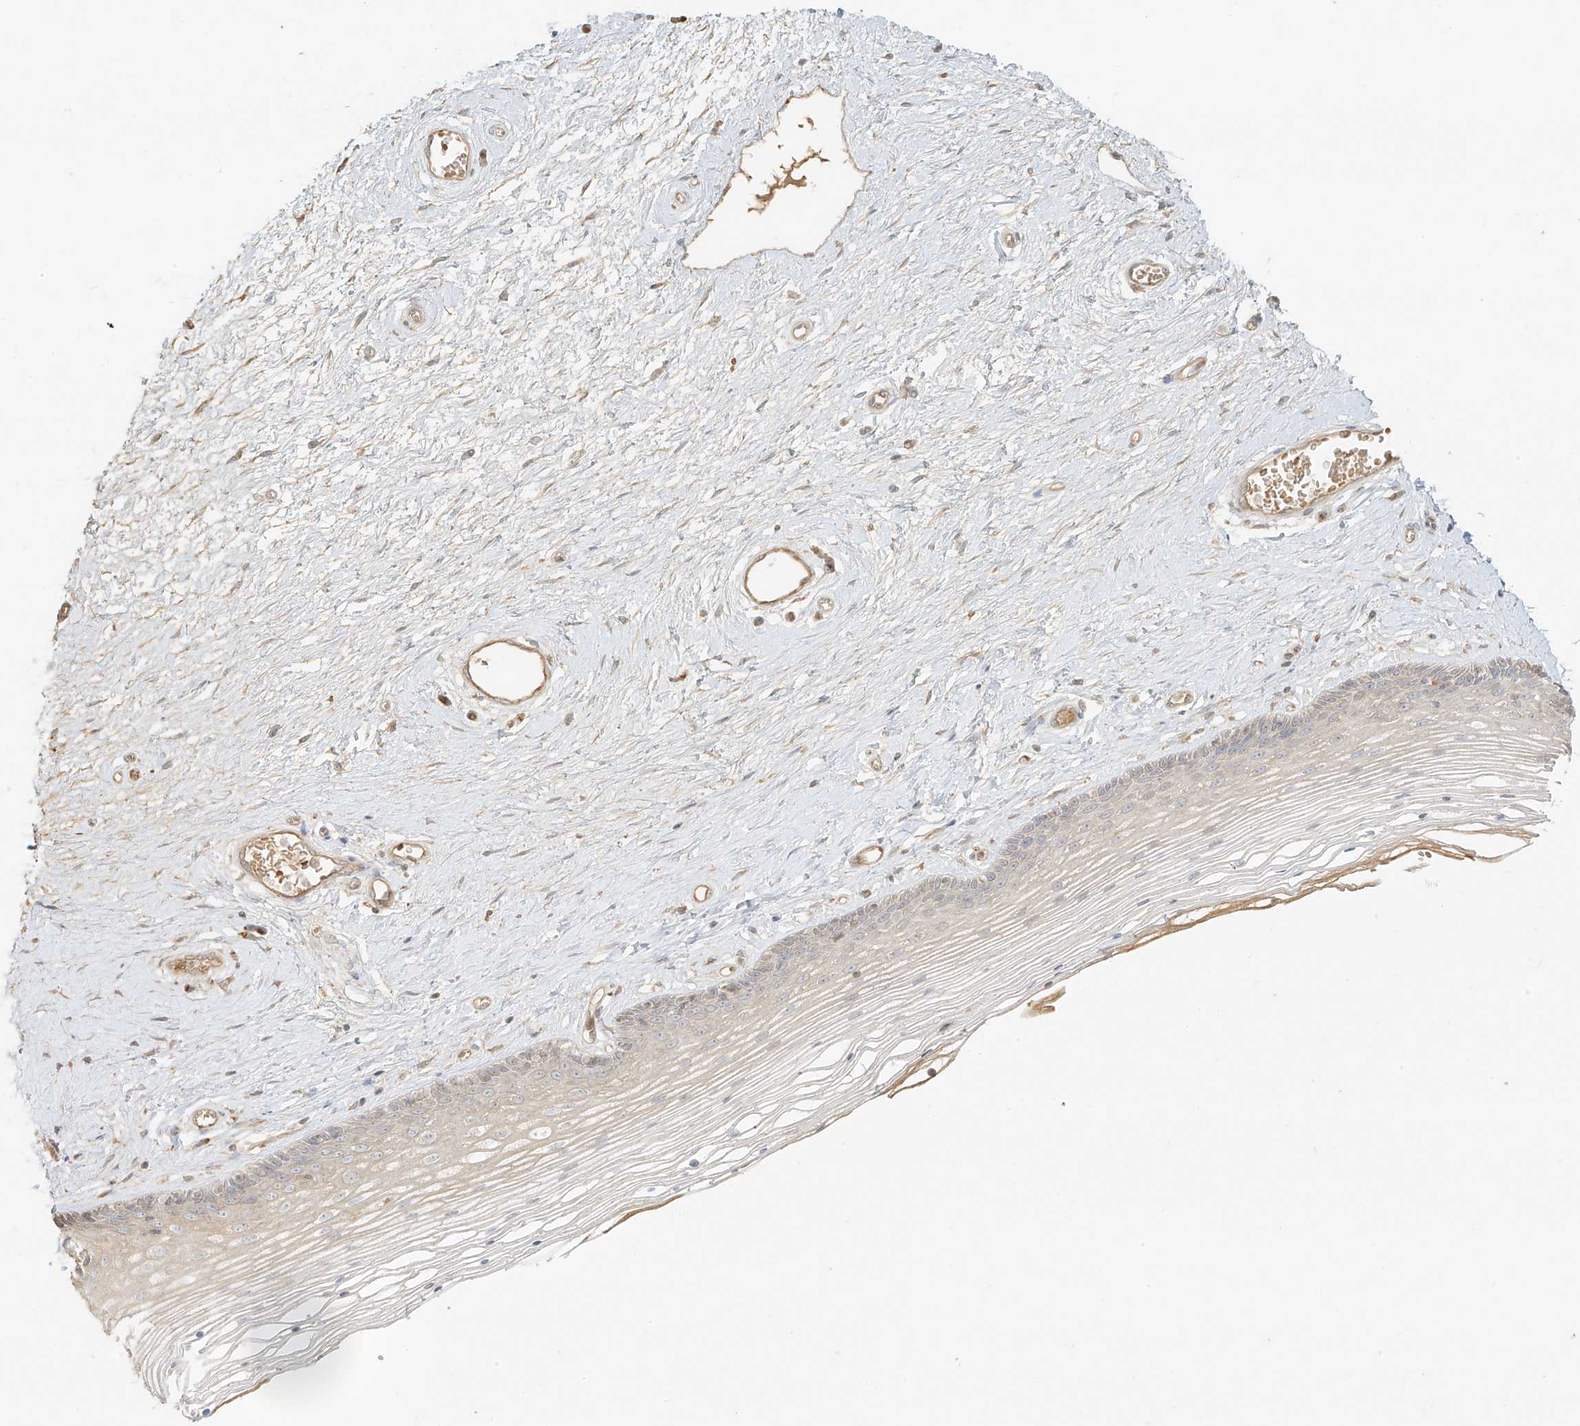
{"staining": {"intensity": "weak", "quantity": "<25%", "location": "cytoplasmic/membranous"}, "tissue": "vagina", "cell_type": "Squamous epithelial cells", "image_type": "normal", "snomed": [{"axis": "morphology", "description": "Normal tissue, NOS"}, {"axis": "topography", "description": "Vagina"}], "caption": "IHC histopathology image of unremarkable vagina stained for a protein (brown), which displays no positivity in squamous epithelial cells. Brightfield microscopy of IHC stained with DAB (brown) and hematoxylin (blue), captured at high magnification.", "gene": "UPK1B", "patient": {"sex": "female", "age": 46}}